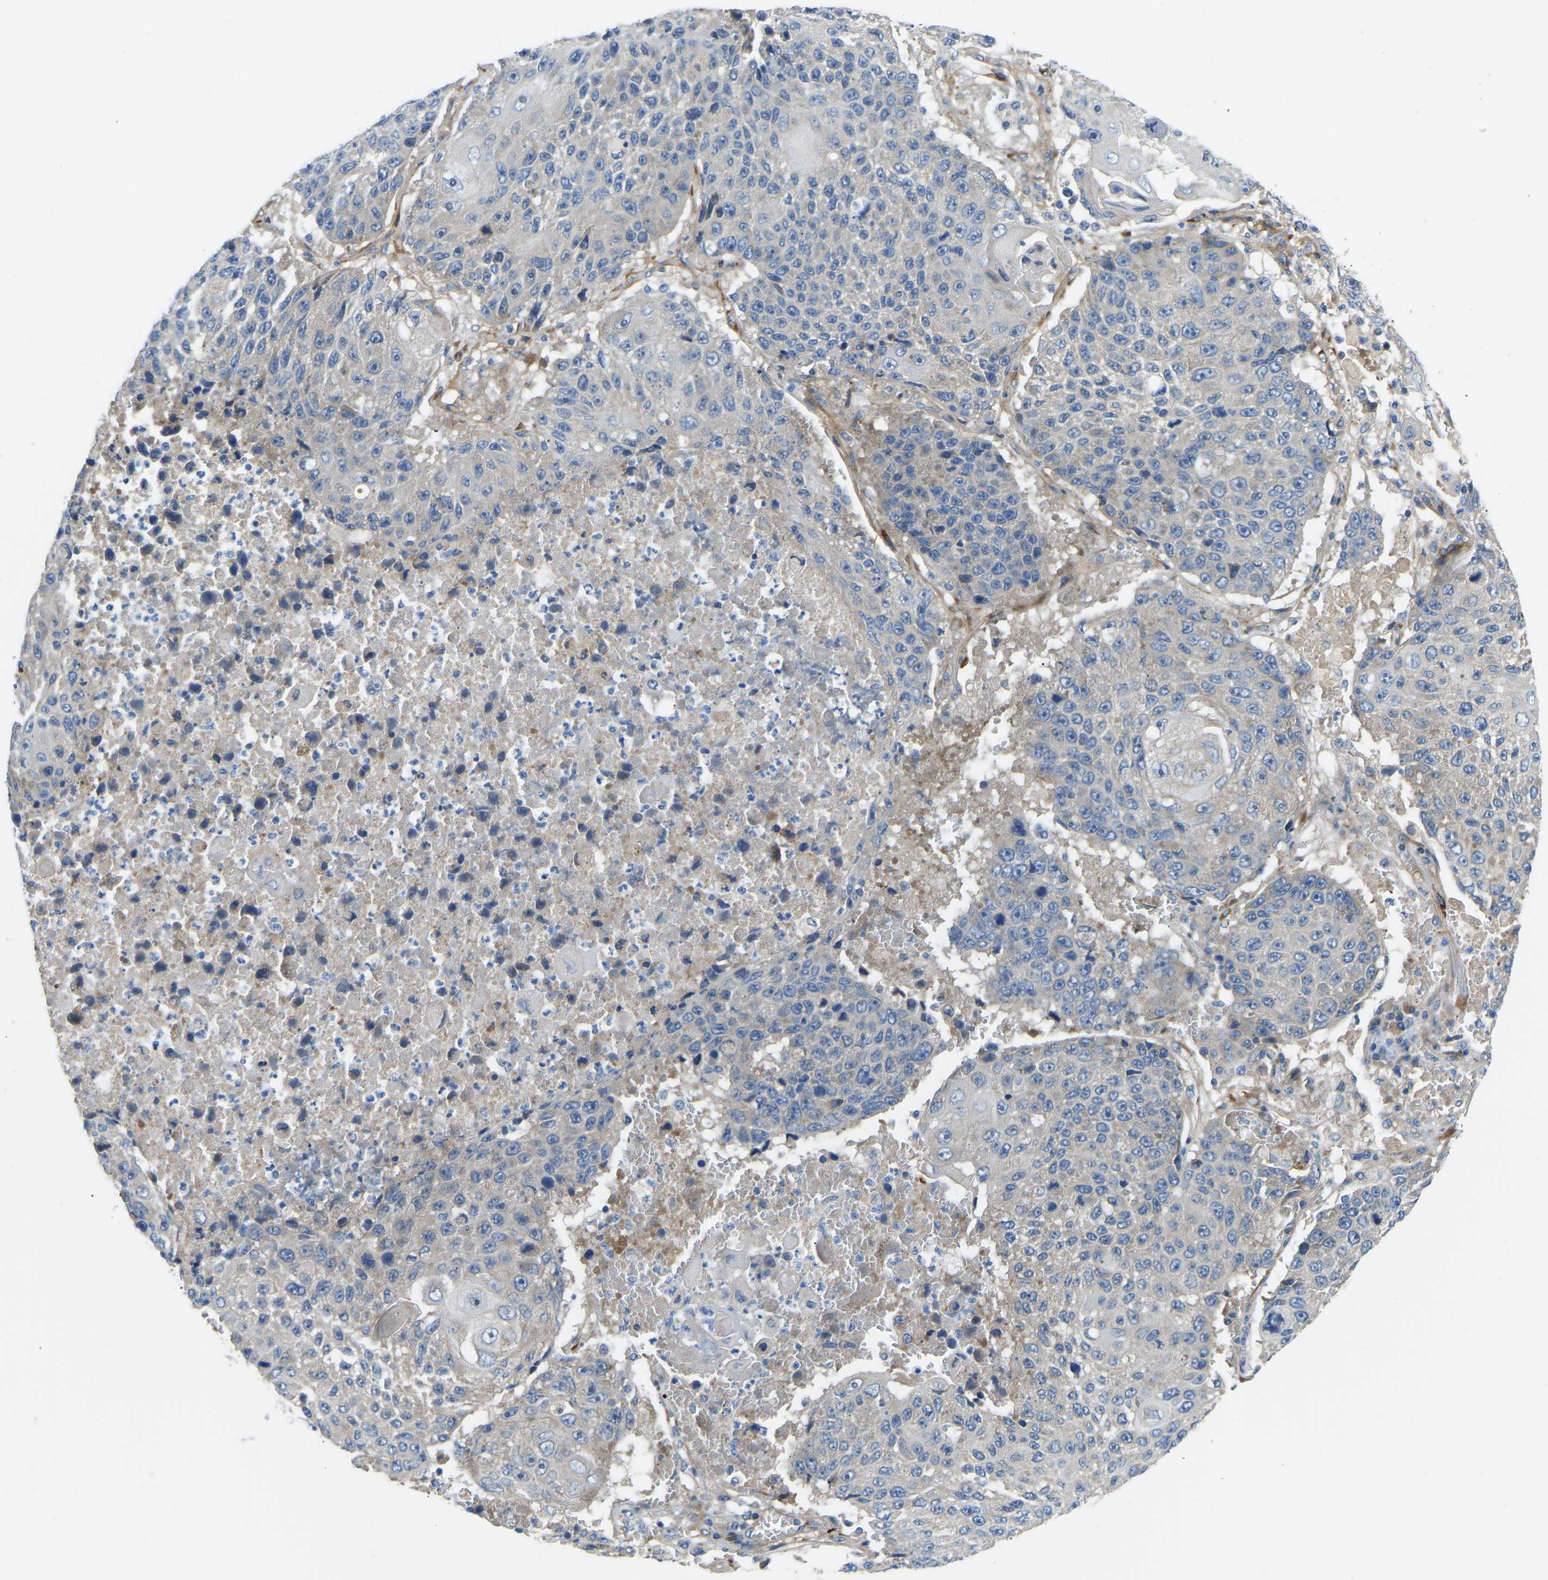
{"staining": {"intensity": "negative", "quantity": "none", "location": "none"}, "tissue": "lung cancer", "cell_type": "Tumor cells", "image_type": "cancer", "snomed": [{"axis": "morphology", "description": "Squamous cell carcinoma, NOS"}, {"axis": "topography", "description": "Lung"}], "caption": "Lung squamous cell carcinoma stained for a protein using immunohistochemistry demonstrates no expression tumor cells.", "gene": "COL15A1", "patient": {"sex": "male", "age": 61}}